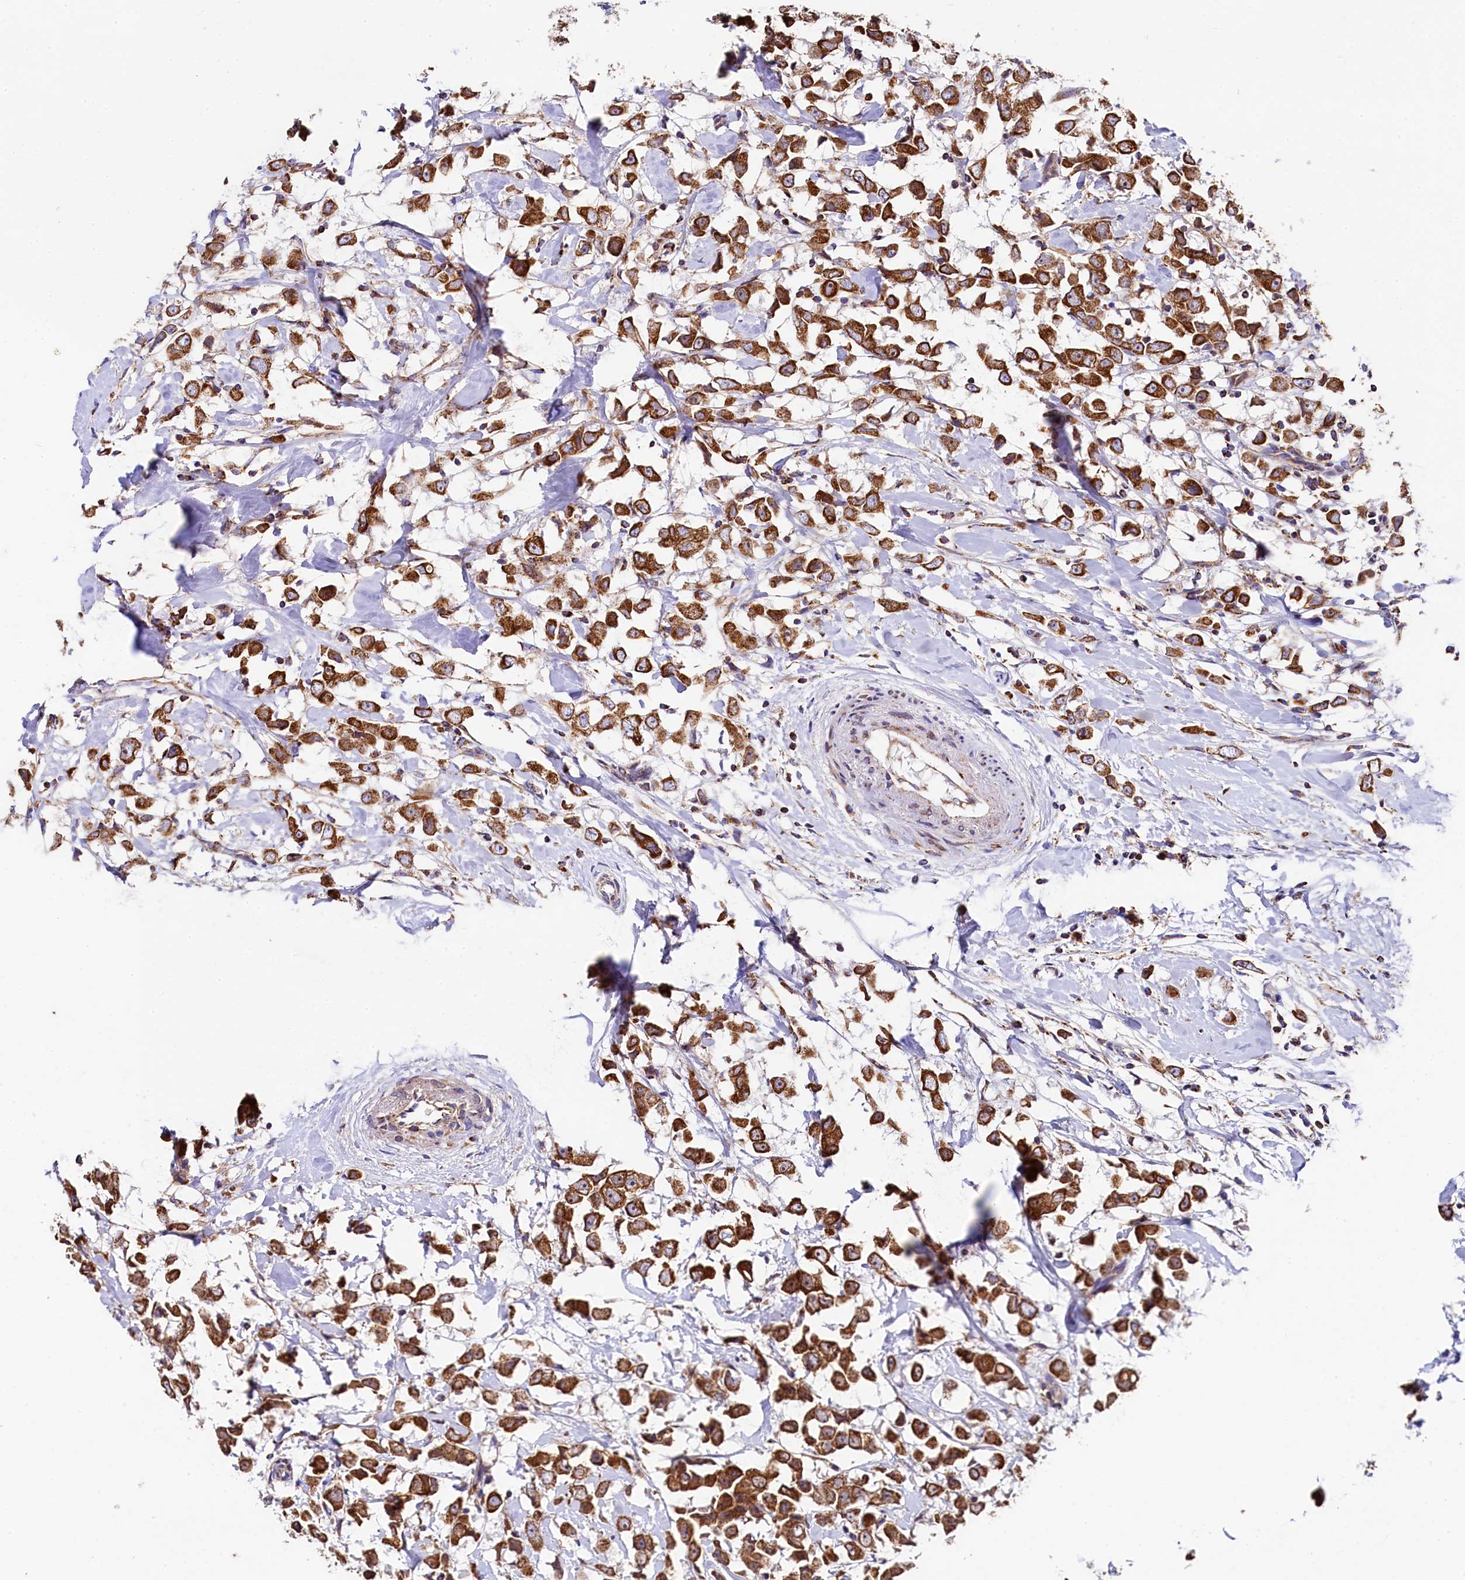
{"staining": {"intensity": "strong", "quantity": ">75%", "location": "cytoplasmic/membranous"}, "tissue": "breast cancer", "cell_type": "Tumor cells", "image_type": "cancer", "snomed": [{"axis": "morphology", "description": "Duct carcinoma"}, {"axis": "topography", "description": "Breast"}], "caption": "IHC micrograph of neoplastic tissue: human breast cancer stained using immunohistochemistry demonstrates high levels of strong protein expression localized specifically in the cytoplasmic/membranous of tumor cells, appearing as a cytoplasmic/membranous brown color.", "gene": "CLYBL", "patient": {"sex": "female", "age": 61}}